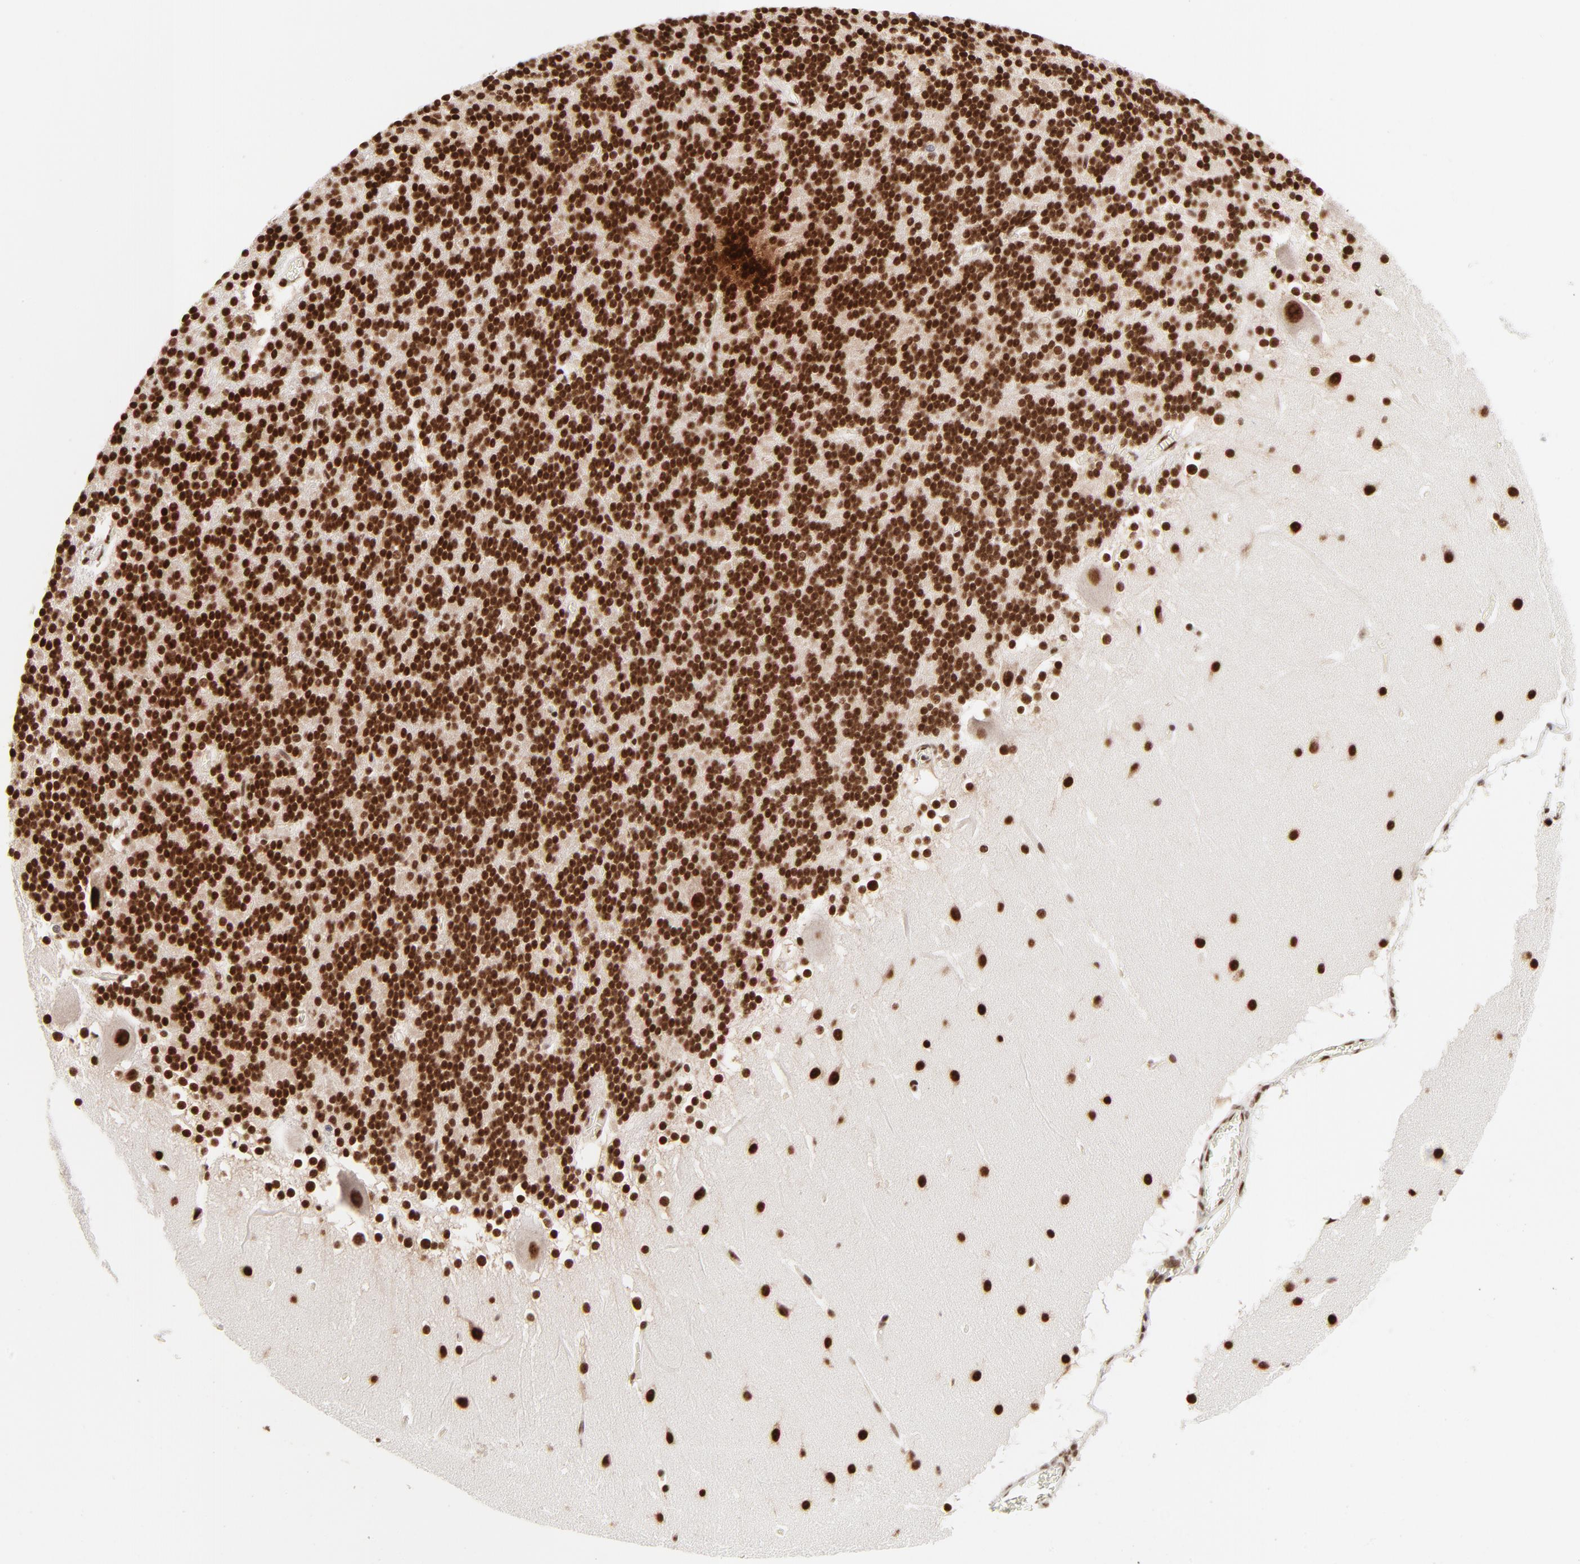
{"staining": {"intensity": "strong", "quantity": ">75%", "location": "nuclear"}, "tissue": "cerebellum", "cell_type": "Cells in granular layer", "image_type": "normal", "snomed": [{"axis": "morphology", "description": "Normal tissue, NOS"}, {"axis": "topography", "description": "Cerebellum"}], "caption": "Protein staining displays strong nuclear staining in about >75% of cells in granular layer in benign cerebellum.", "gene": "TARDBP", "patient": {"sex": "female", "age": 19}}